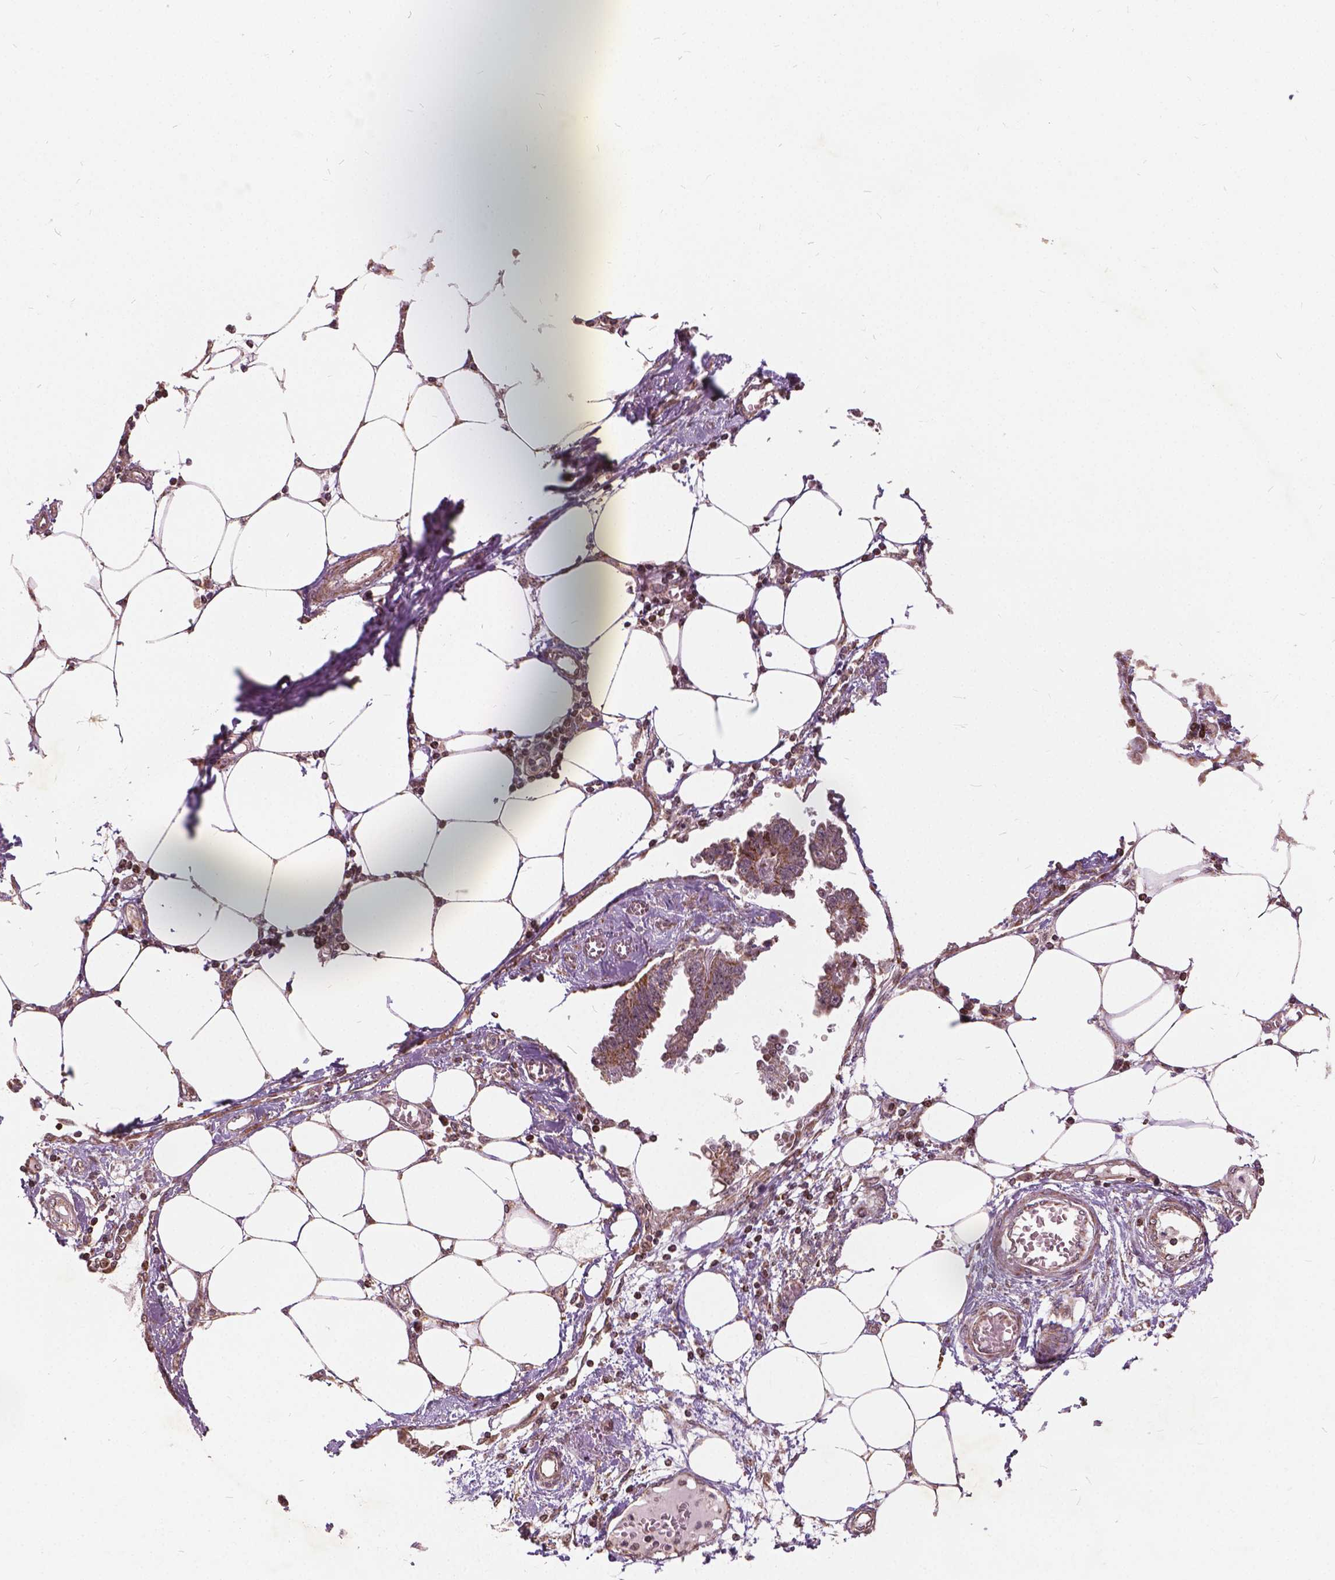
{"staining": {"intensity": "weak", "quantity": ">75%", "location": "cytoplasmic/membranous,nuclear"}, "tissue": "endometrial cancer", "cell_type": "Tumor cells", "image_type": "cancer", "snomed": [{"axis": "morphology", "description": "Adenocarcinoma, NOS"}, {"axis": "morphology", "description": "Adenocarcinoma, metastatic, NOS"}, {"axis": "topography", "description": "Adipose tissue"}, {"axis": "topography", "description": "Endometrium"}], "caption": "IHC (DAB) staining of metastatic adenocarcinoma (endometrial) displays weak cytoplasmic/membranous and nuclear protein expression in about >75% of tumor cells.", "gene": "GPS2", "patient": {"sex": "female", "age": 67}}